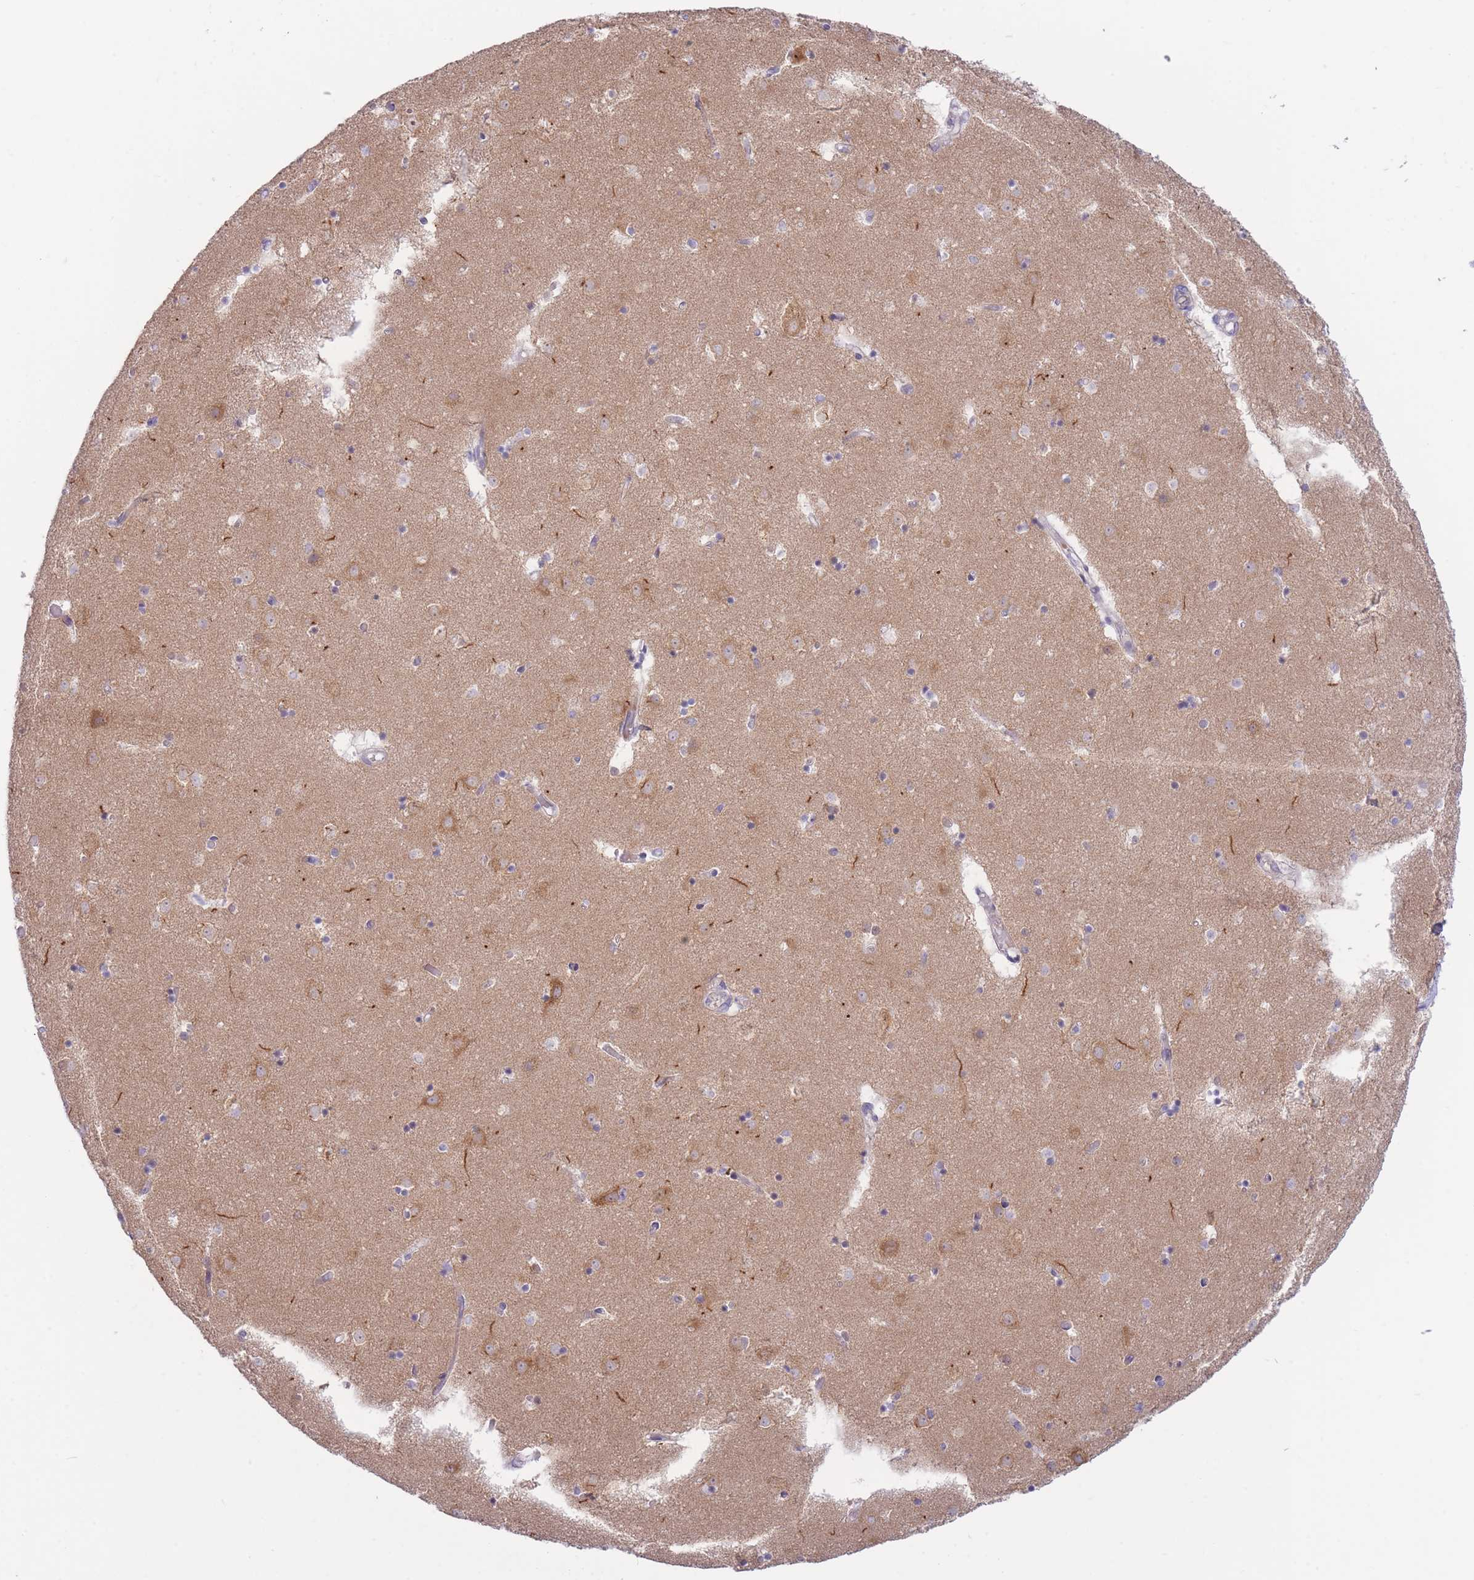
{"staining": {"intensity": "negative", "quantity": "none", "location": "none"}, "tissue": "caudate", "cell_type": "Glial cells", "image_type": "normal", "snomed": [{"axis": "morphology", "description": "Normal tissue, NOS"}, {"axis": "topography", "description": "Lateral ventricle wall"}], "caption": "This is an IHC image of benign human caudate. There is no positivity in glial cells.", "gene": "FBXO46", "patient": {"sex": "female", "age": 52}}